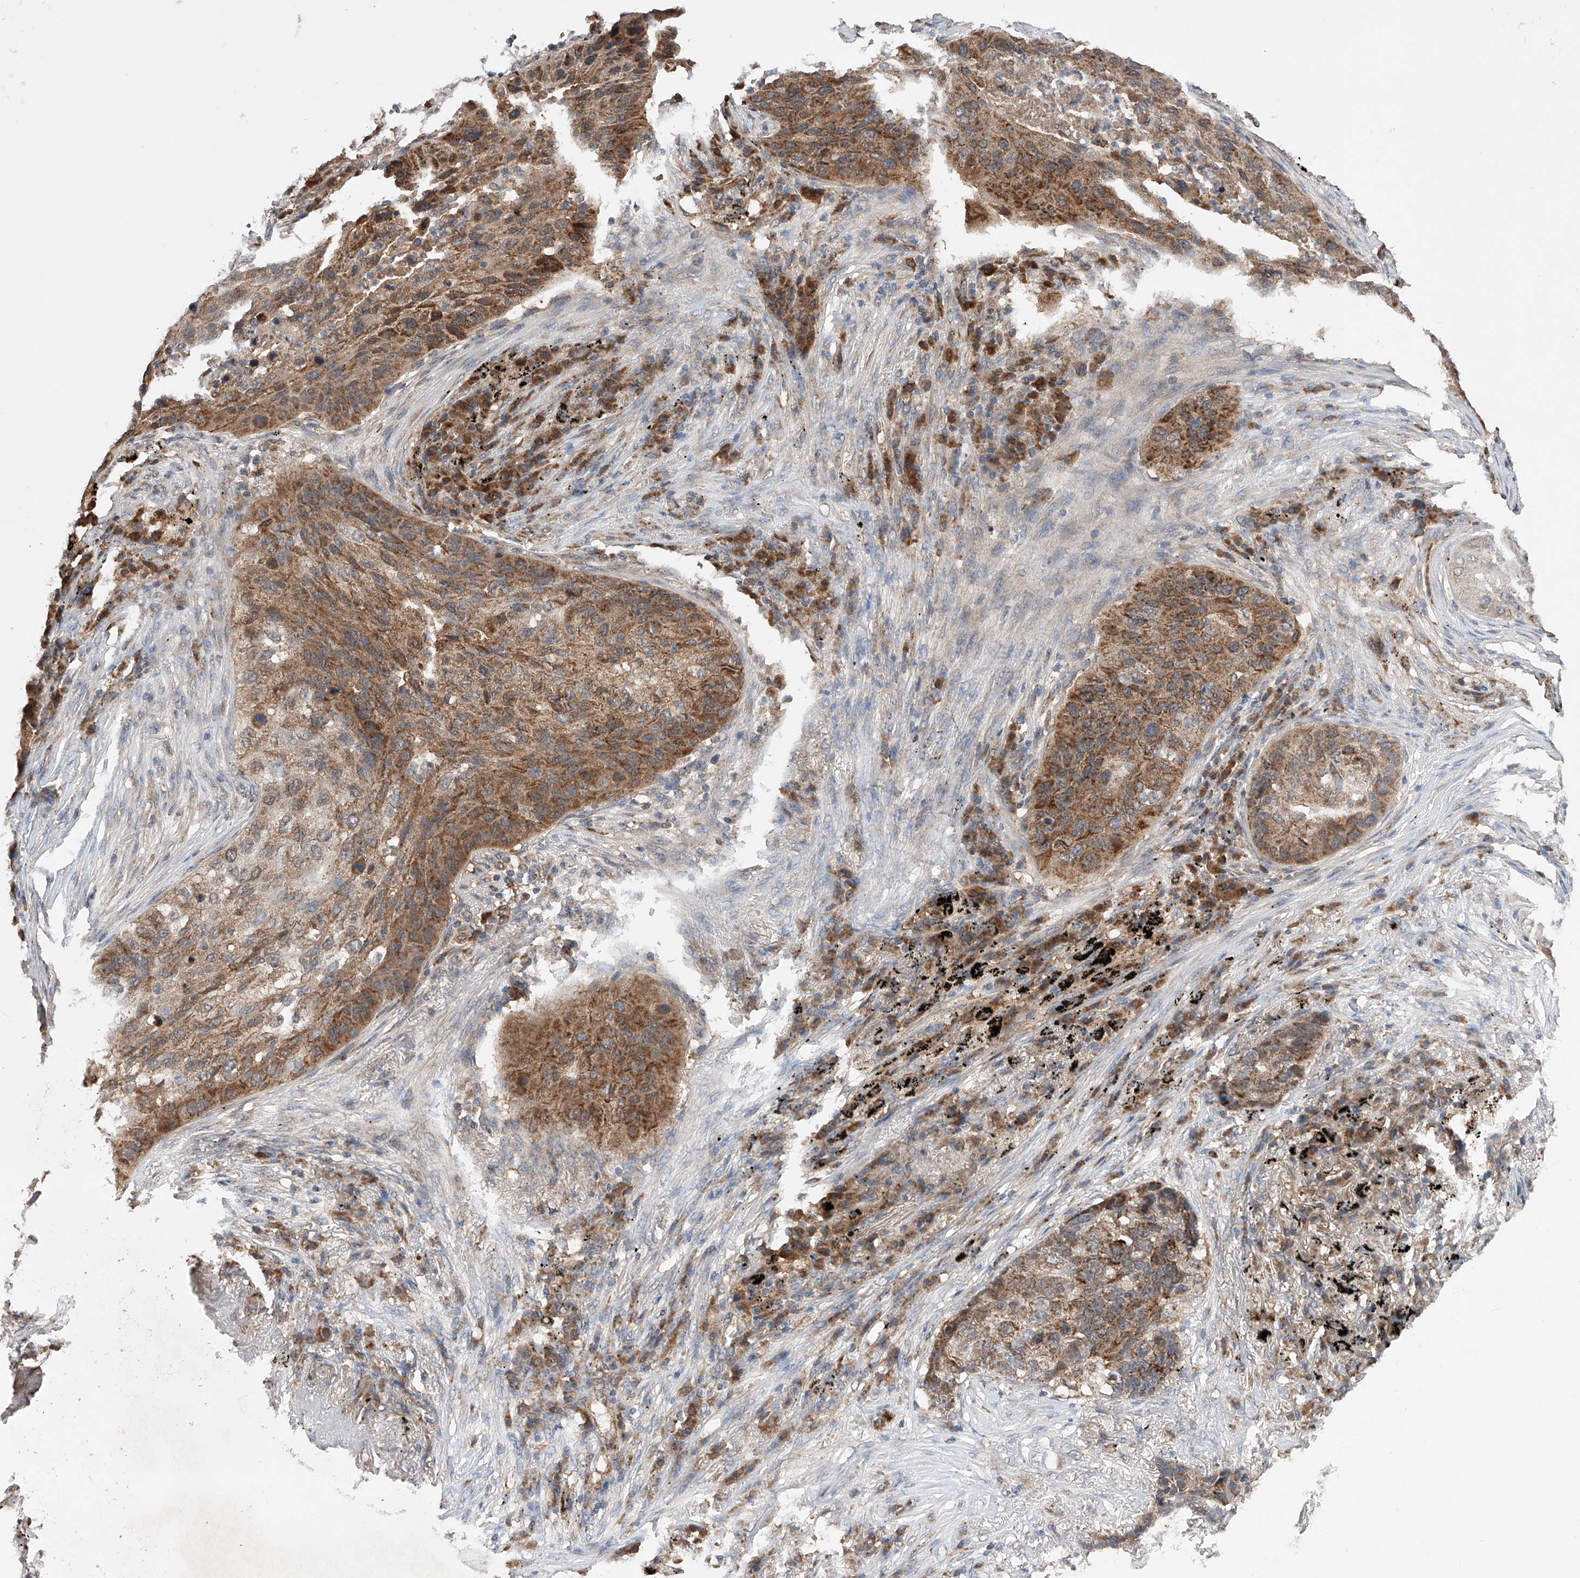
{"staining": {"intensity": "moderate", "quantity": ">75%", "location": "cytoplasmic/membranous"}, "tissue": "lung cancer", "cell_type": "Tumor cells", "image_type": "cancer", "snomed": [{"axis": "morphology", "description": "Squamous cell carcinoma, NOS"}, {"axis": "topography", "description": "Lung"}], "caption": "DAB immunohistochemical staining of human lung cancer displays moderate cytoplasmic/membranous protein staining in about >75% of tumor cells.", "gene": "SDHAF4", "patient": {"sex": "female", "age": 63}}